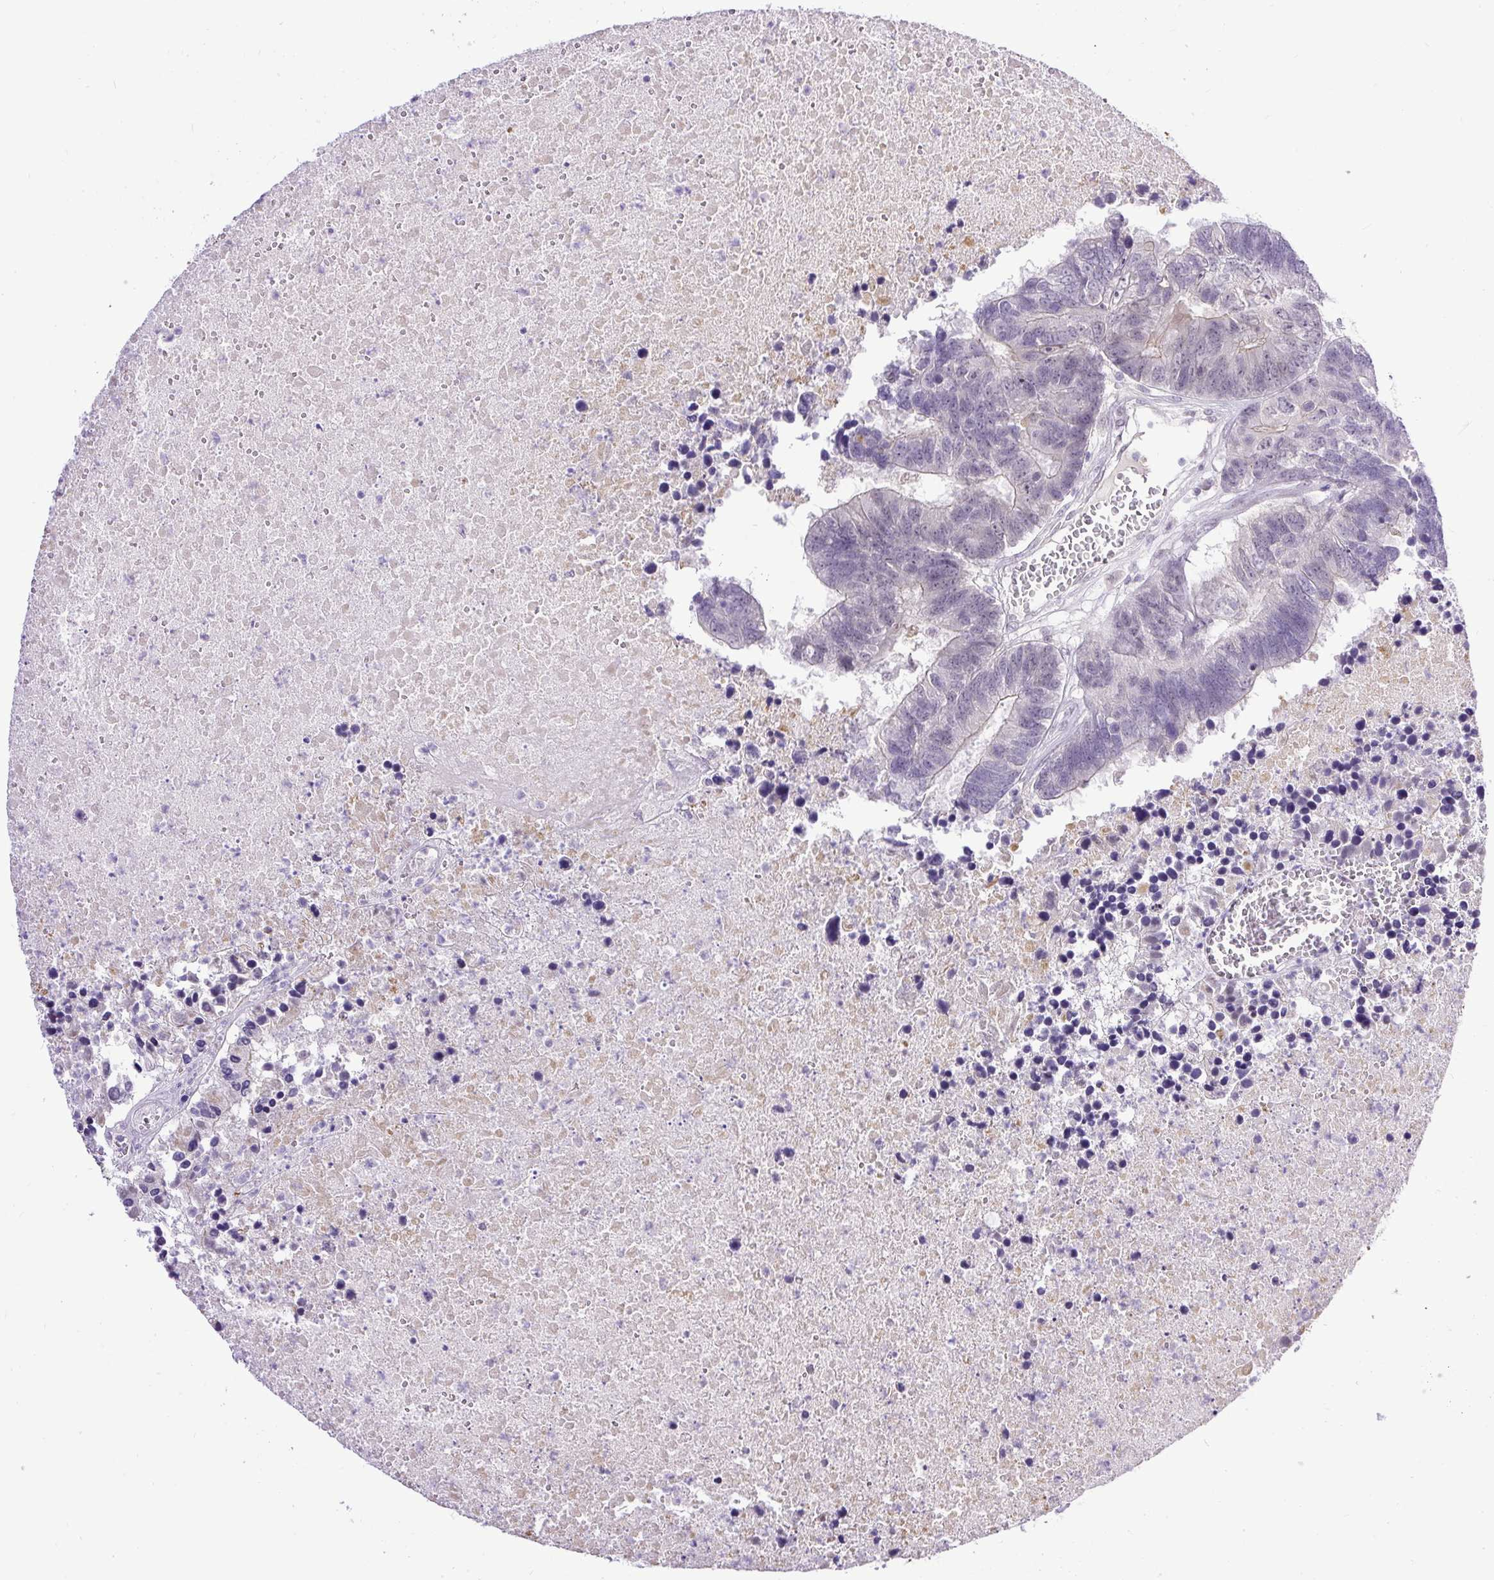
{"staining": {"intensity": "negative", "quantity": "none", "location": "none"}, "tissue": "colorectal cancer", "cell_type": "Tumor cells", "image_type": "cancer", "snomed": [{"axis": "morphology", "description": "Adenocarcinoma, NOS"}, {"axis": "topography", "description": "Colon"}], "caption": "Photomicrograph shows no significant protein expression in tumor cells of colorectal cancer (adenocarcinoma).", "gene": "WNT10B", "patient": {"sex": "female", "age": 48}}